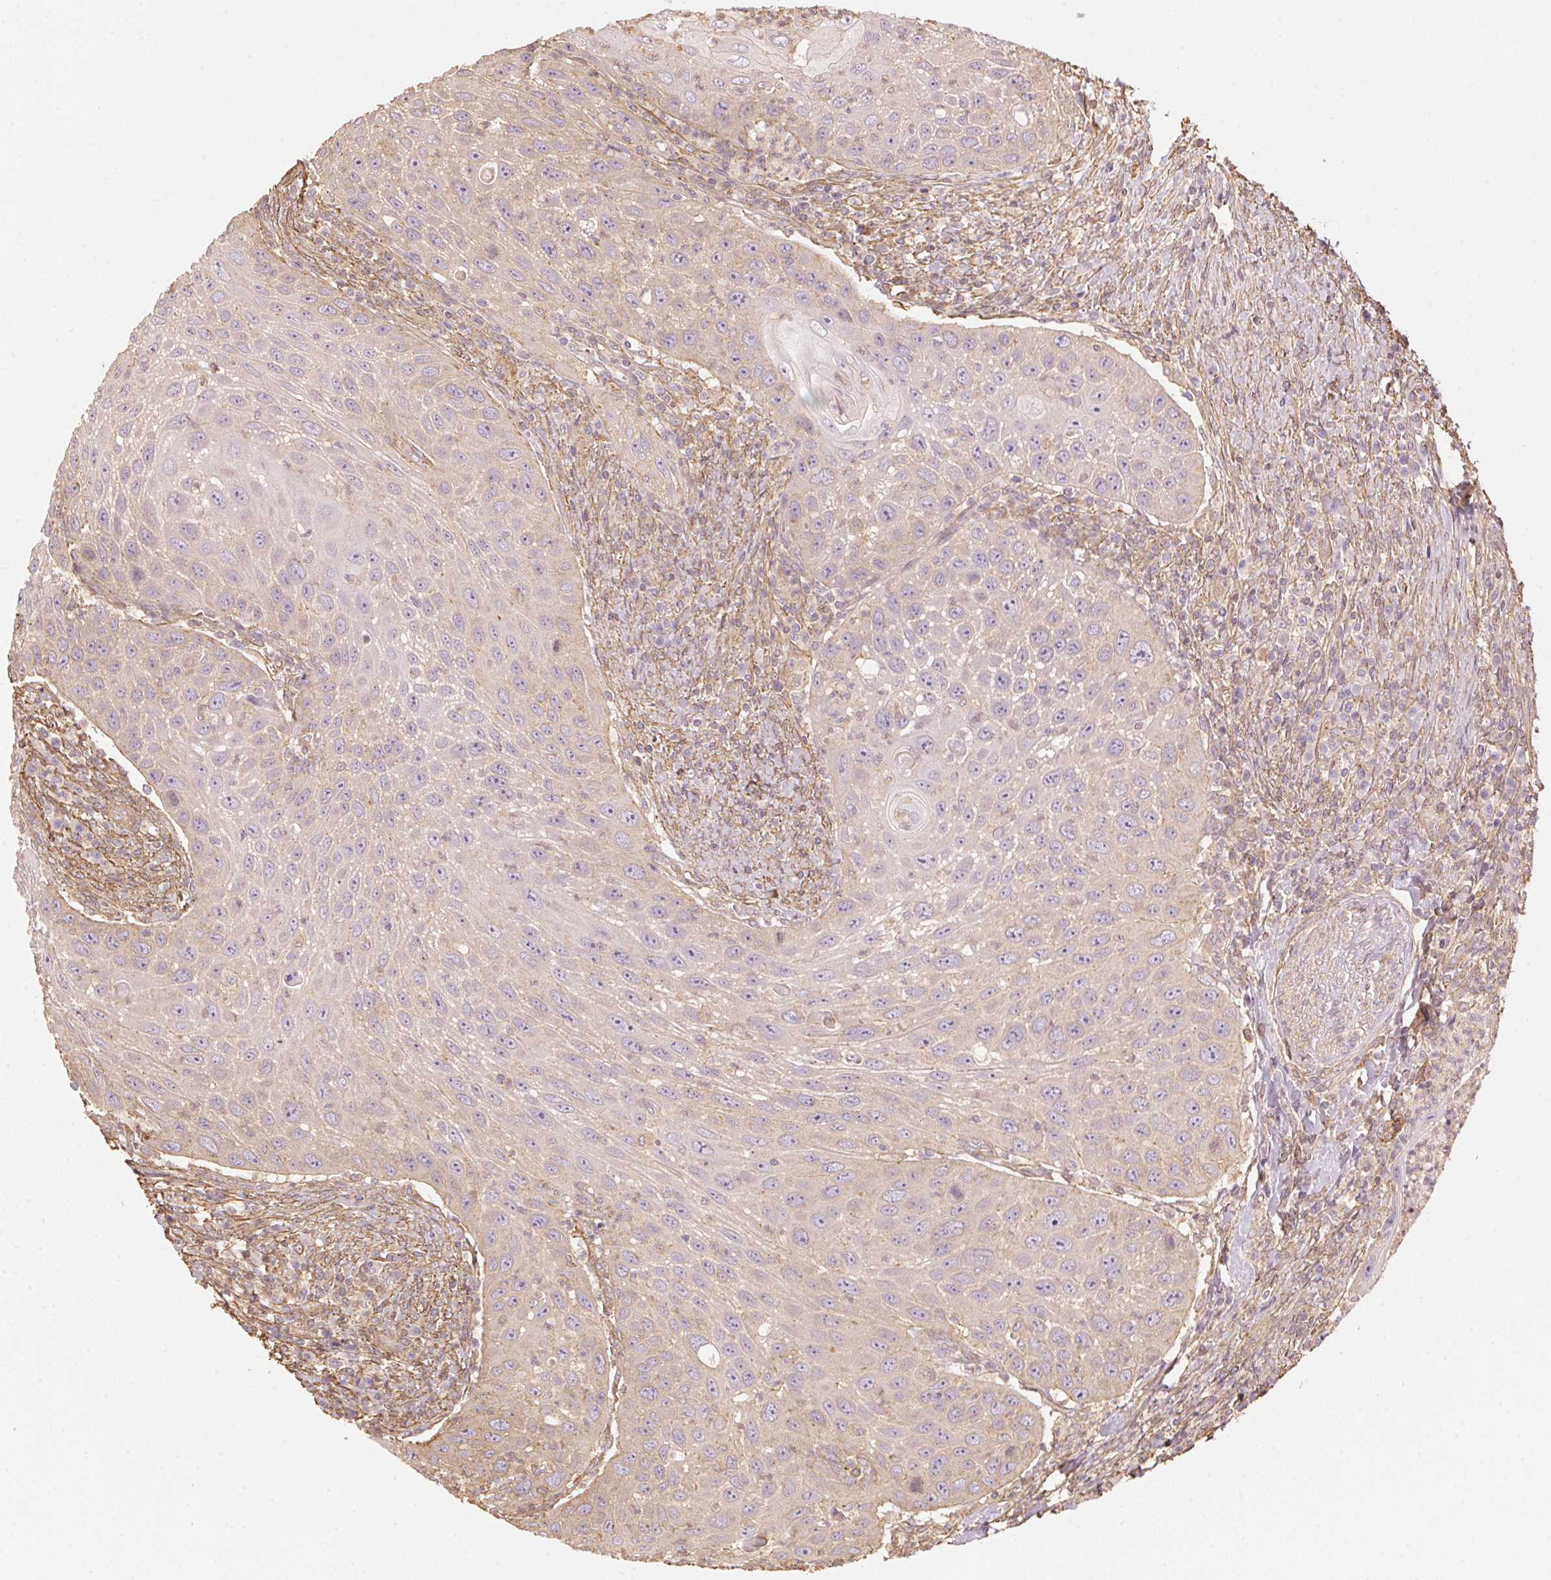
{"staining": {"intensity": "weak", "quantity": "<25%", "location": "cytoplasmic/membranous"}, "tissue": "head and neck cancer", "cell_type": "Tumor cells", "image_type": "cancer", "snomed": [{"axis": "morphology", "description": "Squamous cell carcinoma, NOS"}, {"axis": "topography", "description": "Head-Neck"}], "caption": "Photomicrograph shows no protein positivity in tumor cells of head and neck cancer (squamous cell carcinoma) tissue.", "gene": "QDPR", "patient": {"sex": "male", "age": 69}}